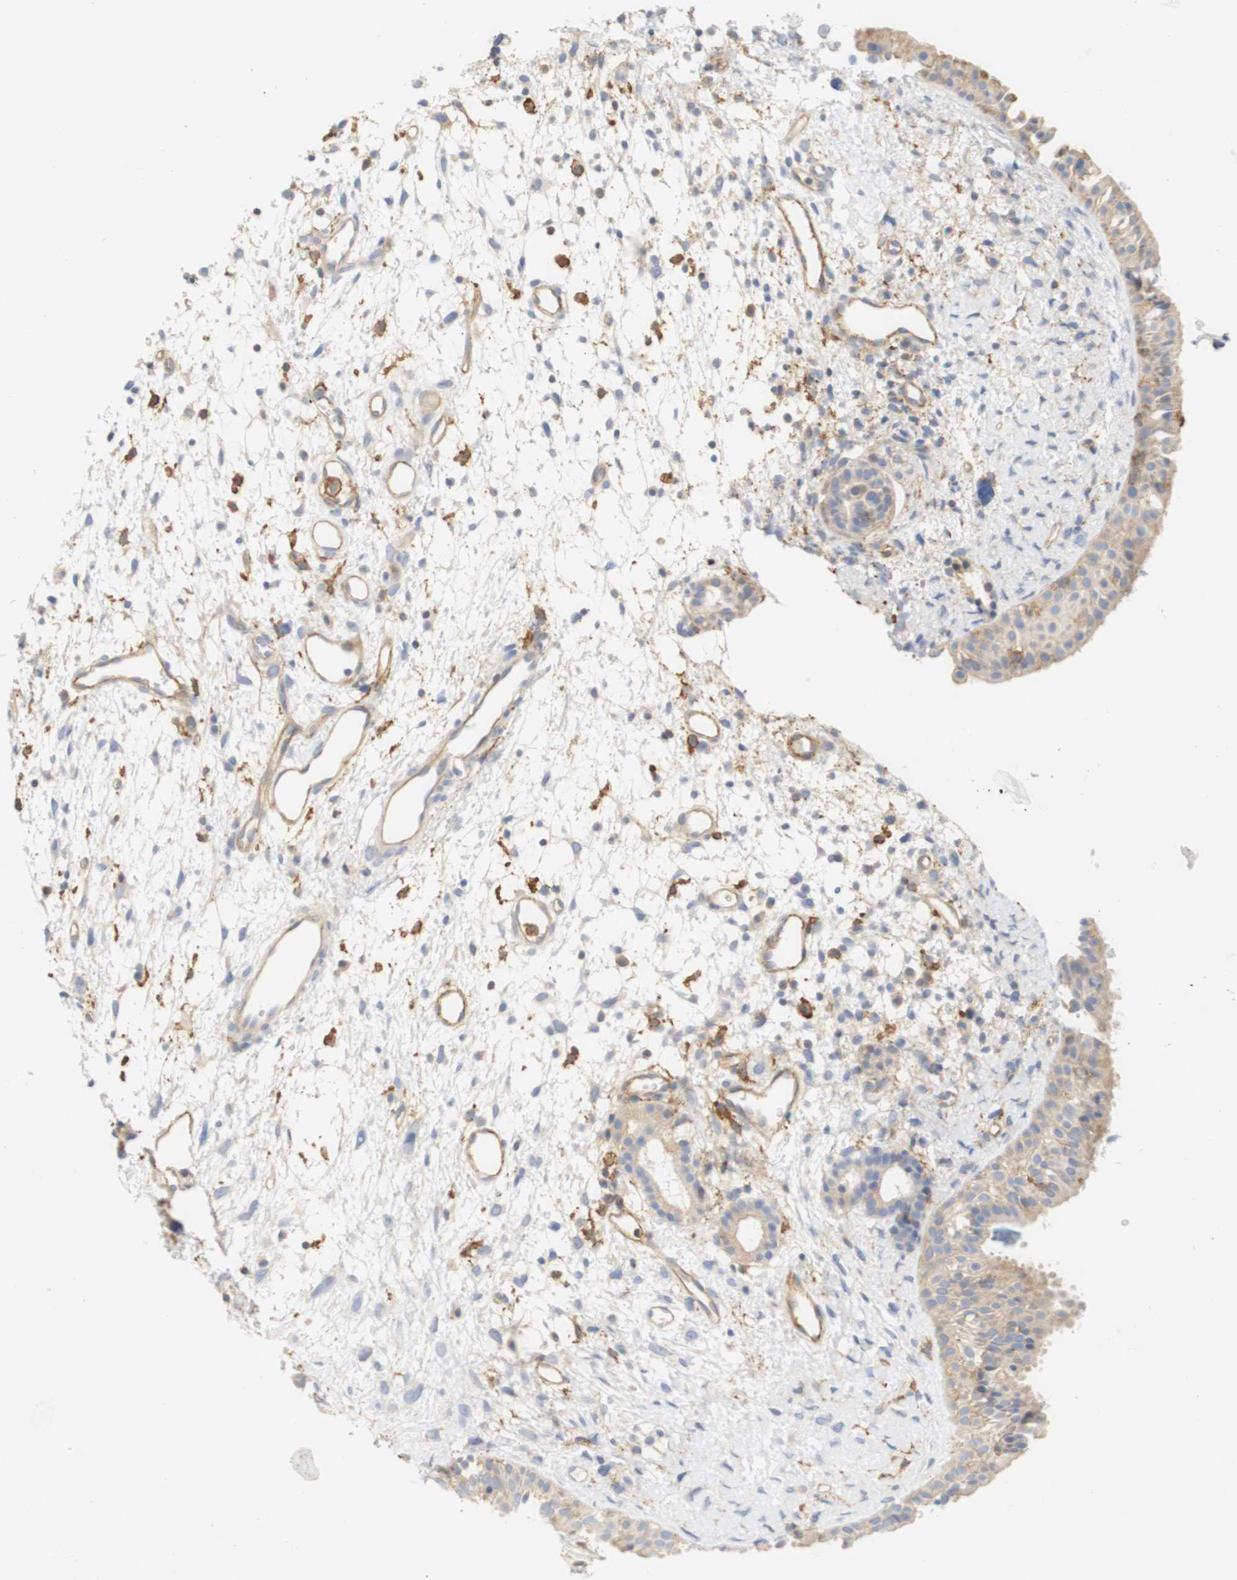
{"staining": {"intensity": "weak", "quantity": ">75%", "location": "cytoplasmic/membranous"}, "tissue": "nasopharynx", "cell_type": "Respiratory epithelial cells", "image_type": "normal", "snomed": [{"axis": "morphology", "description": "Normal tissue, NOS"}, {"axis": "topography", "description": "Nasopharynx"}], "caption": "Human nasopharynx stained with a brown dye exhibits weak cytoplasmic/membranous positive staining in approximately >75% of respiratory epithelial cells.", "gene": "PCDH7", "patient": {"sex": "male", "age": 22}}